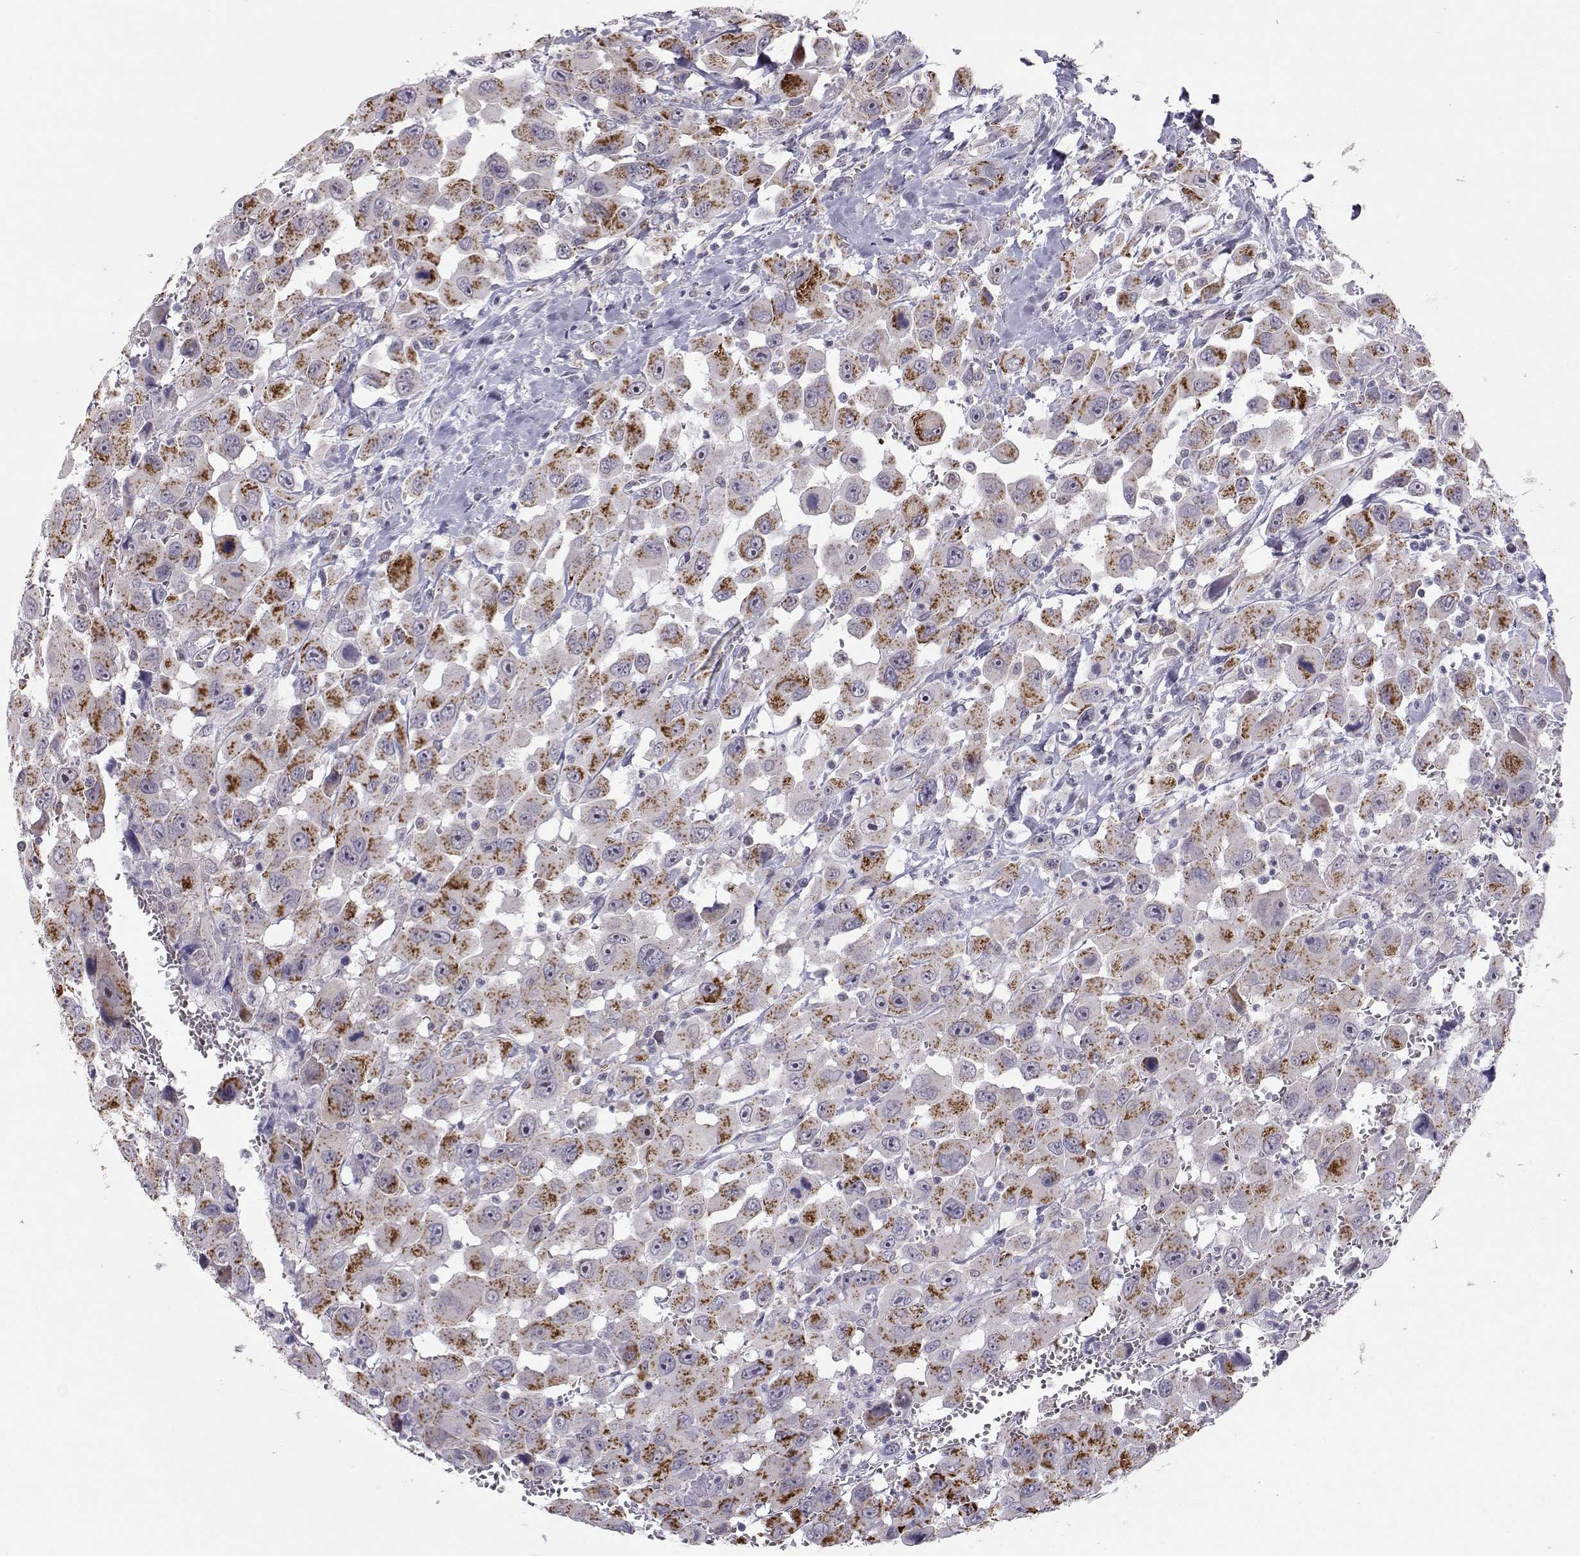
{"staining": {"intensity": "strong", "quantity": ">75%", "location": "cytoplasmic/membranous"}, "tissue": "head and neck cancer", "cell_type": "Tumor cells", "image_type": "cancer", "snomed": [{"axis": "morphology", "description": "Squamous cell carcinoma, NOS"}, {"axis": "morphology", "description": "Squamous cell carcinoma, metastatic, NOS"}, {"axis": "topography", "description": "Oral tissue"}, {"axis": "topography", "description": "Head-Neck"}], "caption": "Metastatic squamous cell carcinoma (head and neck) tissue shows strong cytoplasmic/membranous staining in approximately >75% of tumor cells The staining was performed using DAB (3,3'-diaminobenzidine), with brown indicating positive protein expression. Nuclei are stained blue with hematoxylin.", "gene": "NPVF", "patient": {"sex": "female", "age": 85}}